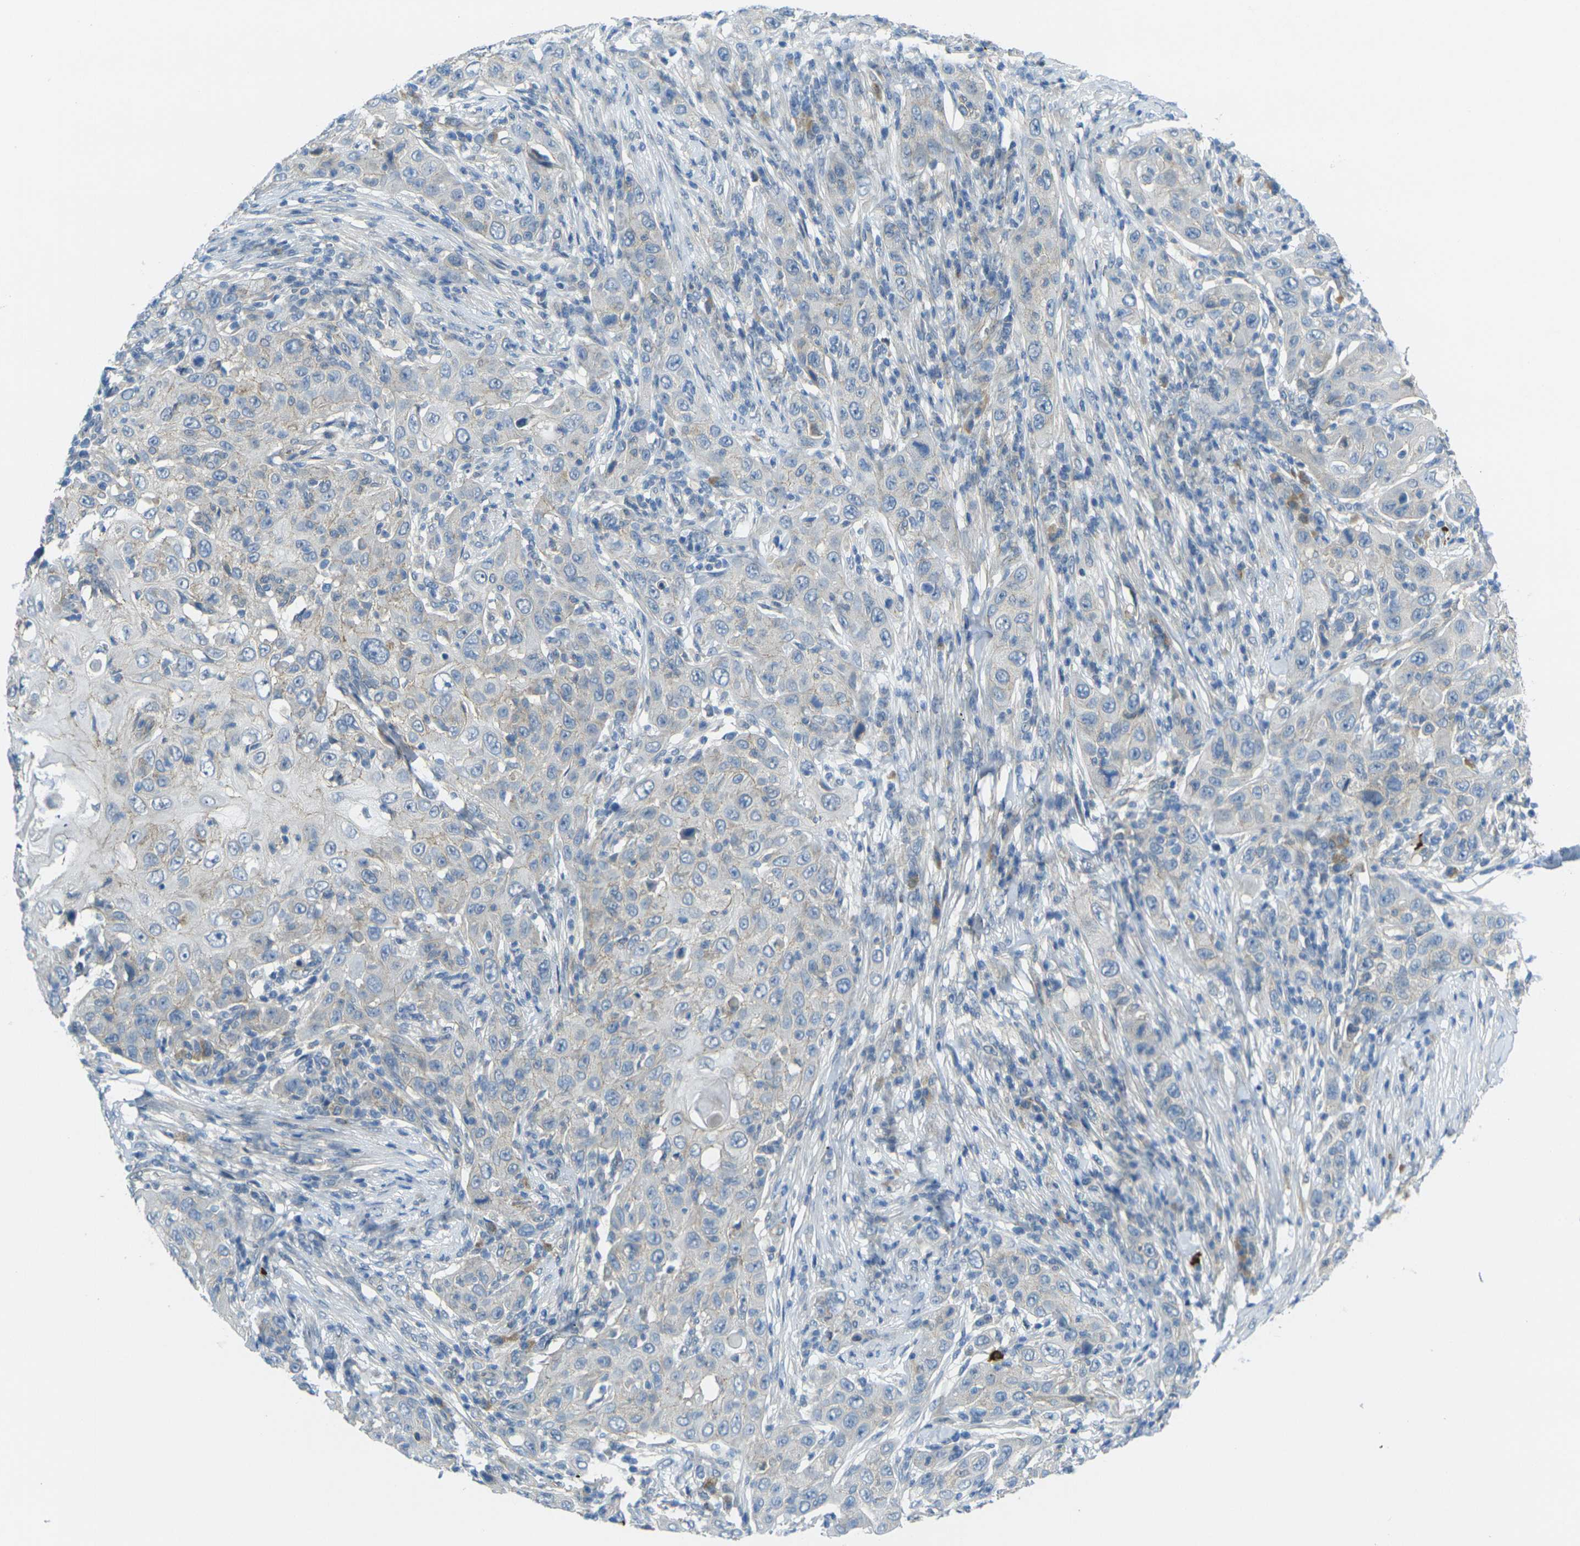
{"staining": {"intensity": "negative", "quantity": "none", "location": "none"}, "tissue": "skin cancer", "cell_type": "Tumor cells", "image_type": "cancer", "snomed": [{"axis": "morphology", "description": "Squamous cell carcinoma, NOS"}, {"axis": "topography", "description": "Skin"}], "caption": "Immunohistochemistry (IHC) histopathology image of neoplastic tissue: skin squamous cell carcinoma stained with DAB (3,3'-diaminobenzidine) shows no significant protein positivity in tumor cells.", "gene": "RHBDD1", "patient": {"sex": "female", "age": 88}}